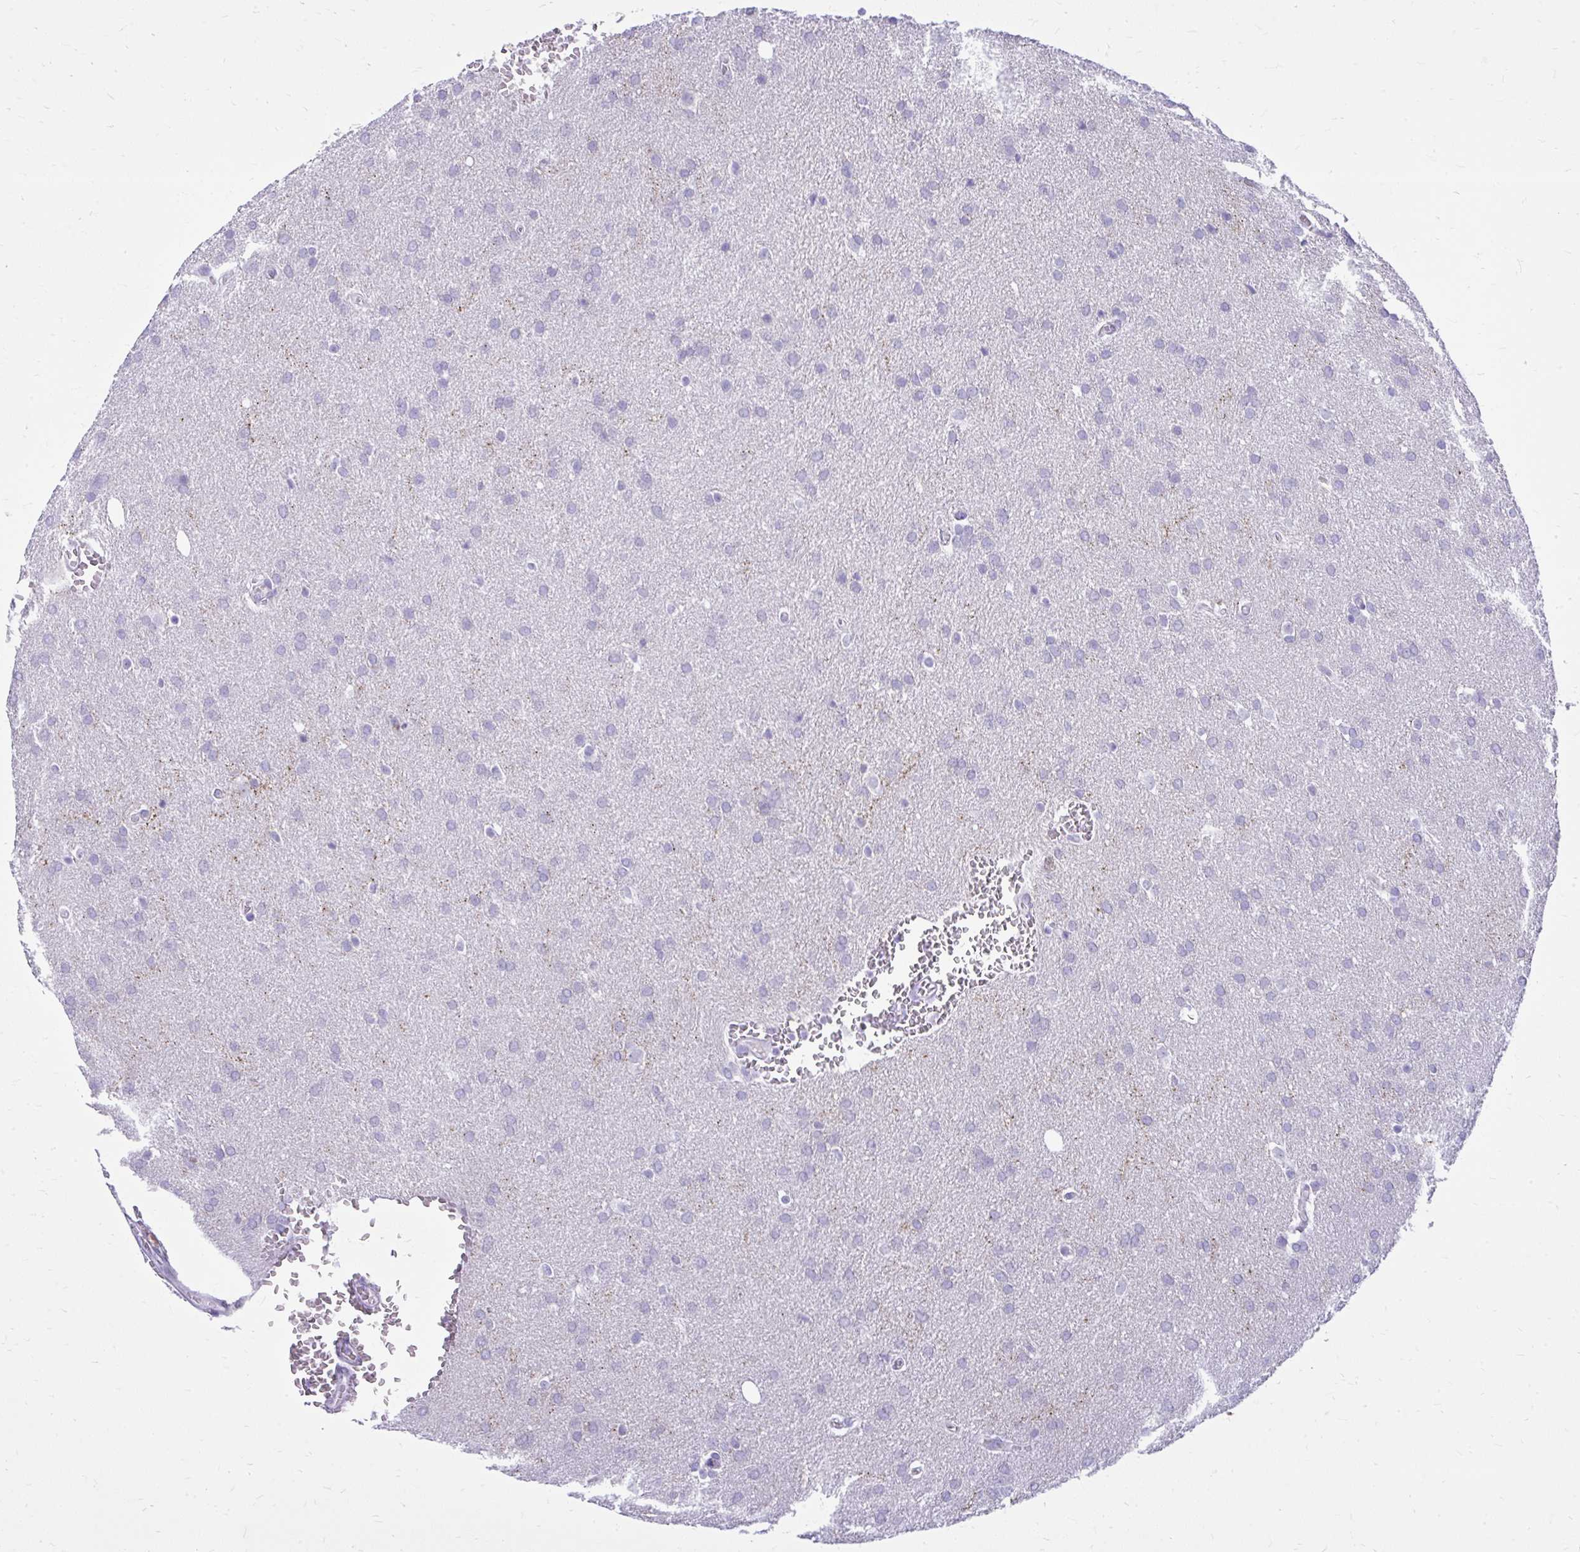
{"staining": {"intensity": "negative", "quantity": "none", "location": "none"}, "tissue": "glioma", "cell_type": "Tumor cells", "image_type": "cancer", "snomed": [{"axis": "morphology", "description": "Glioma, malignant, Low grade"}, {"axis": "topography", "description": "Brain"}], "caption": "This is an immunohistochemistry (IHC) photomicrograph of glioma. There is no positivity in tumor cells.", "gene": "NNMT", "patient": {"sex": "female", "age": 33}}